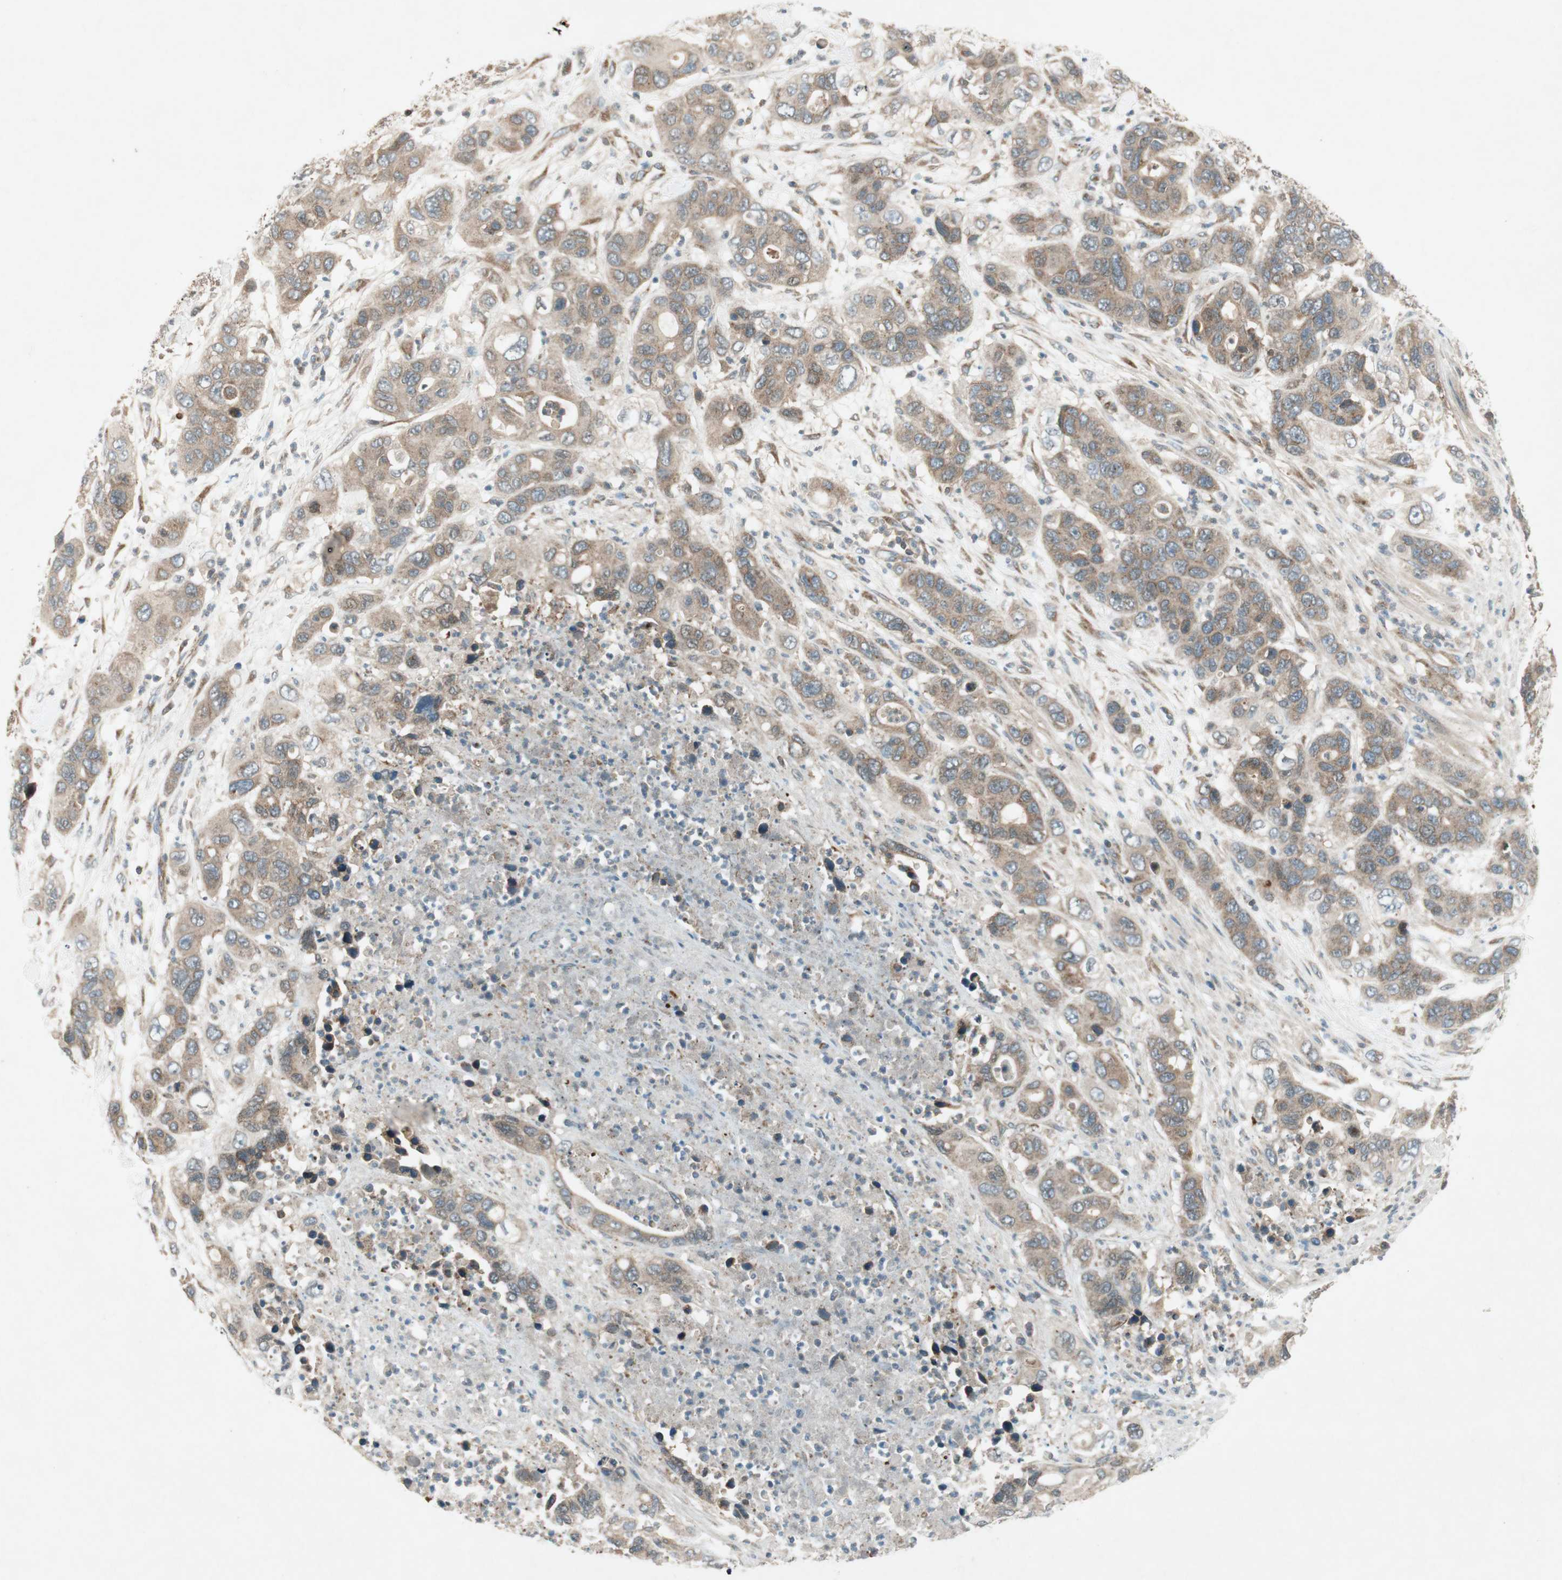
{"staining": {"intensity": "moderate", "quantity": ">75%", "location": "cytoplasmic/membranous"}, "tissue": "pancreatic cancer", "cell_type": "Tumor cells", "image_type": "cancer", "snomed": [{"axis": "morphology", "description": "Adenocarcinoma, NOS"}, {"axis": "topography", "description": "Pancreas"}], "caption": "There is medium levels of moderate cytoplasmic/membranous expression in tumor cells of pancreatic cancer (adenocarcinoma), as demonstrated by immunohistochemical staining (brown color).", "gene": "CHADL", "patient": {"sex": "female", "age": 71}}